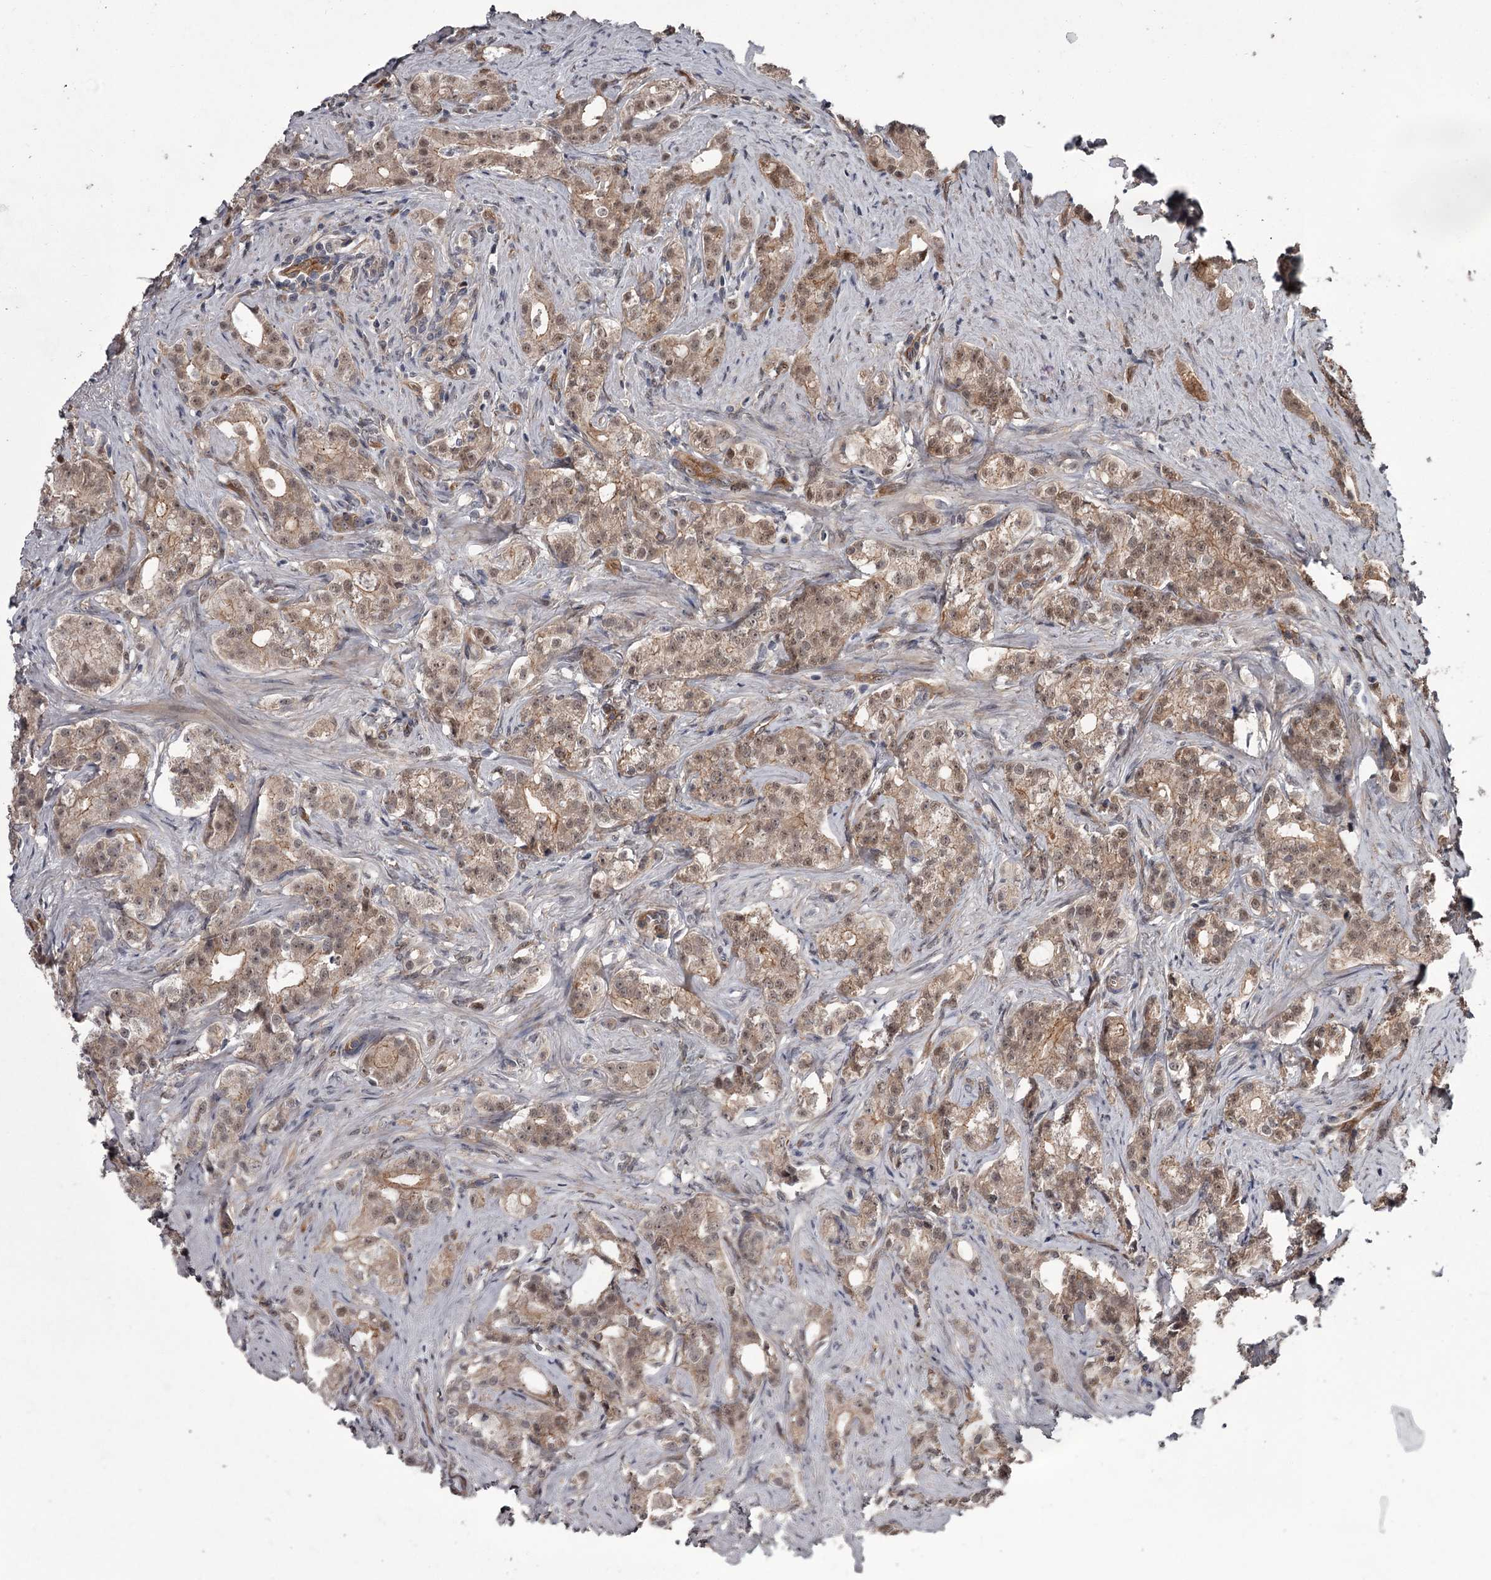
{"staining": {"intensity": "weak", "quantity": ">75%", "location": "cytoplasmic/membranous,nuclear"}, "tissue": "prostate cancer", "cell_type": "Tumor cells", "image_type": "cancer", "snomed": [{"axis": "morphology", "description": "Adenocarcinoma, Low grade"}, {"axis": "topography", "description": "Prostate"}], "caption": "Weak cytoplasmic/membranous and nuclear expression for a protein is appreciated in approximately >75% of tumor cells of prostate cancer using immunohistochemistry (IHC).", "gene": "CDC42EP2", "patient": {"sex": "male", "age": 71}}